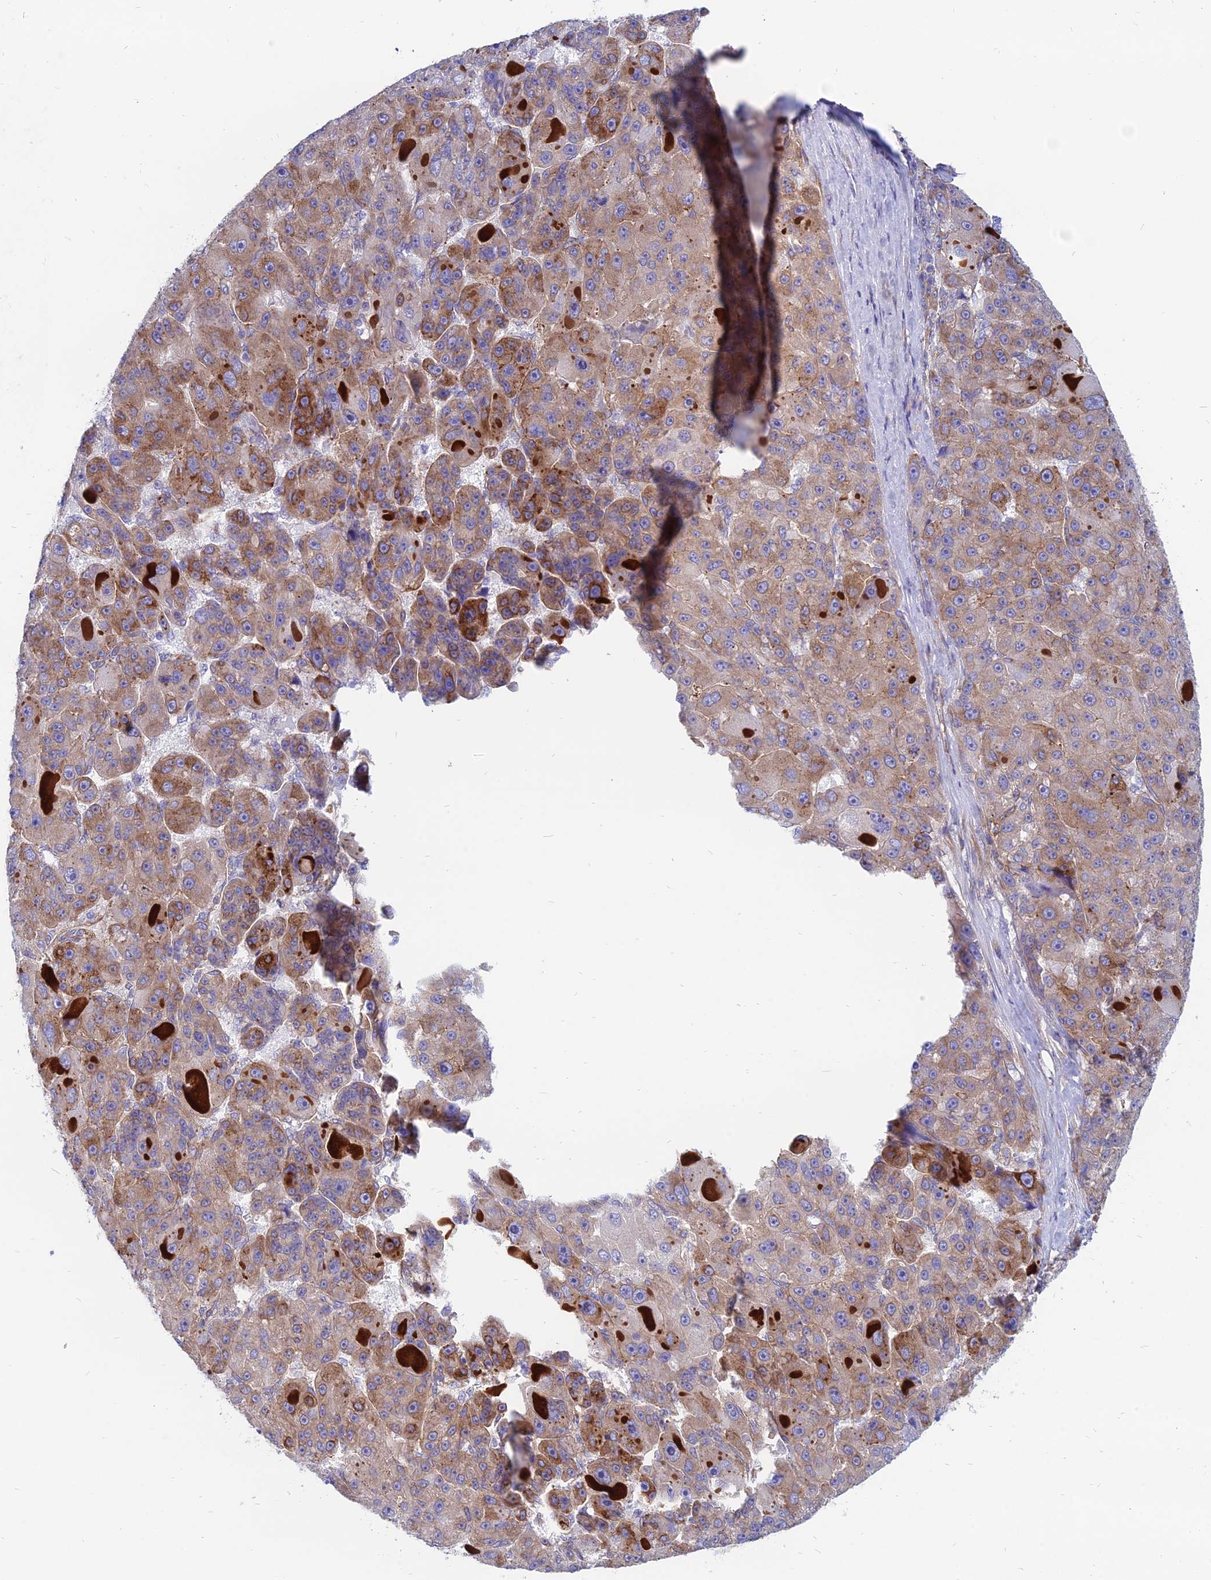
{"staining": {"intensity": "moderate", "quantity": ">75%", "location": "cytoplasmic/membranous"}, "tissue": "liver cancer", "cell_type": "Tumor cells", "image_type": "cancer", "snomed": [{"axis": "morphology", "description": "Carcinoma, Hepatocellular, NOS"}, {"axis": "topography", "description": "Liver"}], "caption": "Hepatocellular carcinoma (liver) stained with DAB IHC reveals medium levels of moderate cytoplasmic/membranous positivity in about >75% of tumor cells.", "gene": "TXLNA", "patient": {"sex": "male", "age": 76}}